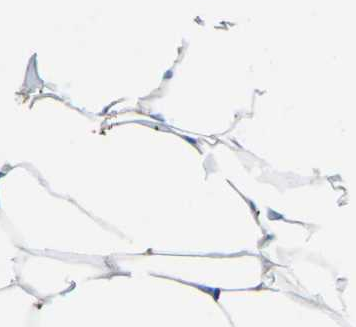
{"staining": {"intensity": "weak", "quantity": ">75%", "location": "cytoplasmic/membranous"}, "tissue": "breast cancer", "cell_type": "Tumor cells", "image_type": "cancer", "snomed": [{"axis": "morphology", "description": "Normal tissue, NOS"}, {"axis": "morphology", "description": "Duct carcinoma"}, {"axis": "topography", "description": "Breast"}], "caption": "Protein expression analysis of breast cancer shows weak cytoplasmic/membranous positivity in approximately >75% of tumor cells.", "gene": "PDCD6IP", "patient": {"sex": "female", "age": 39}}